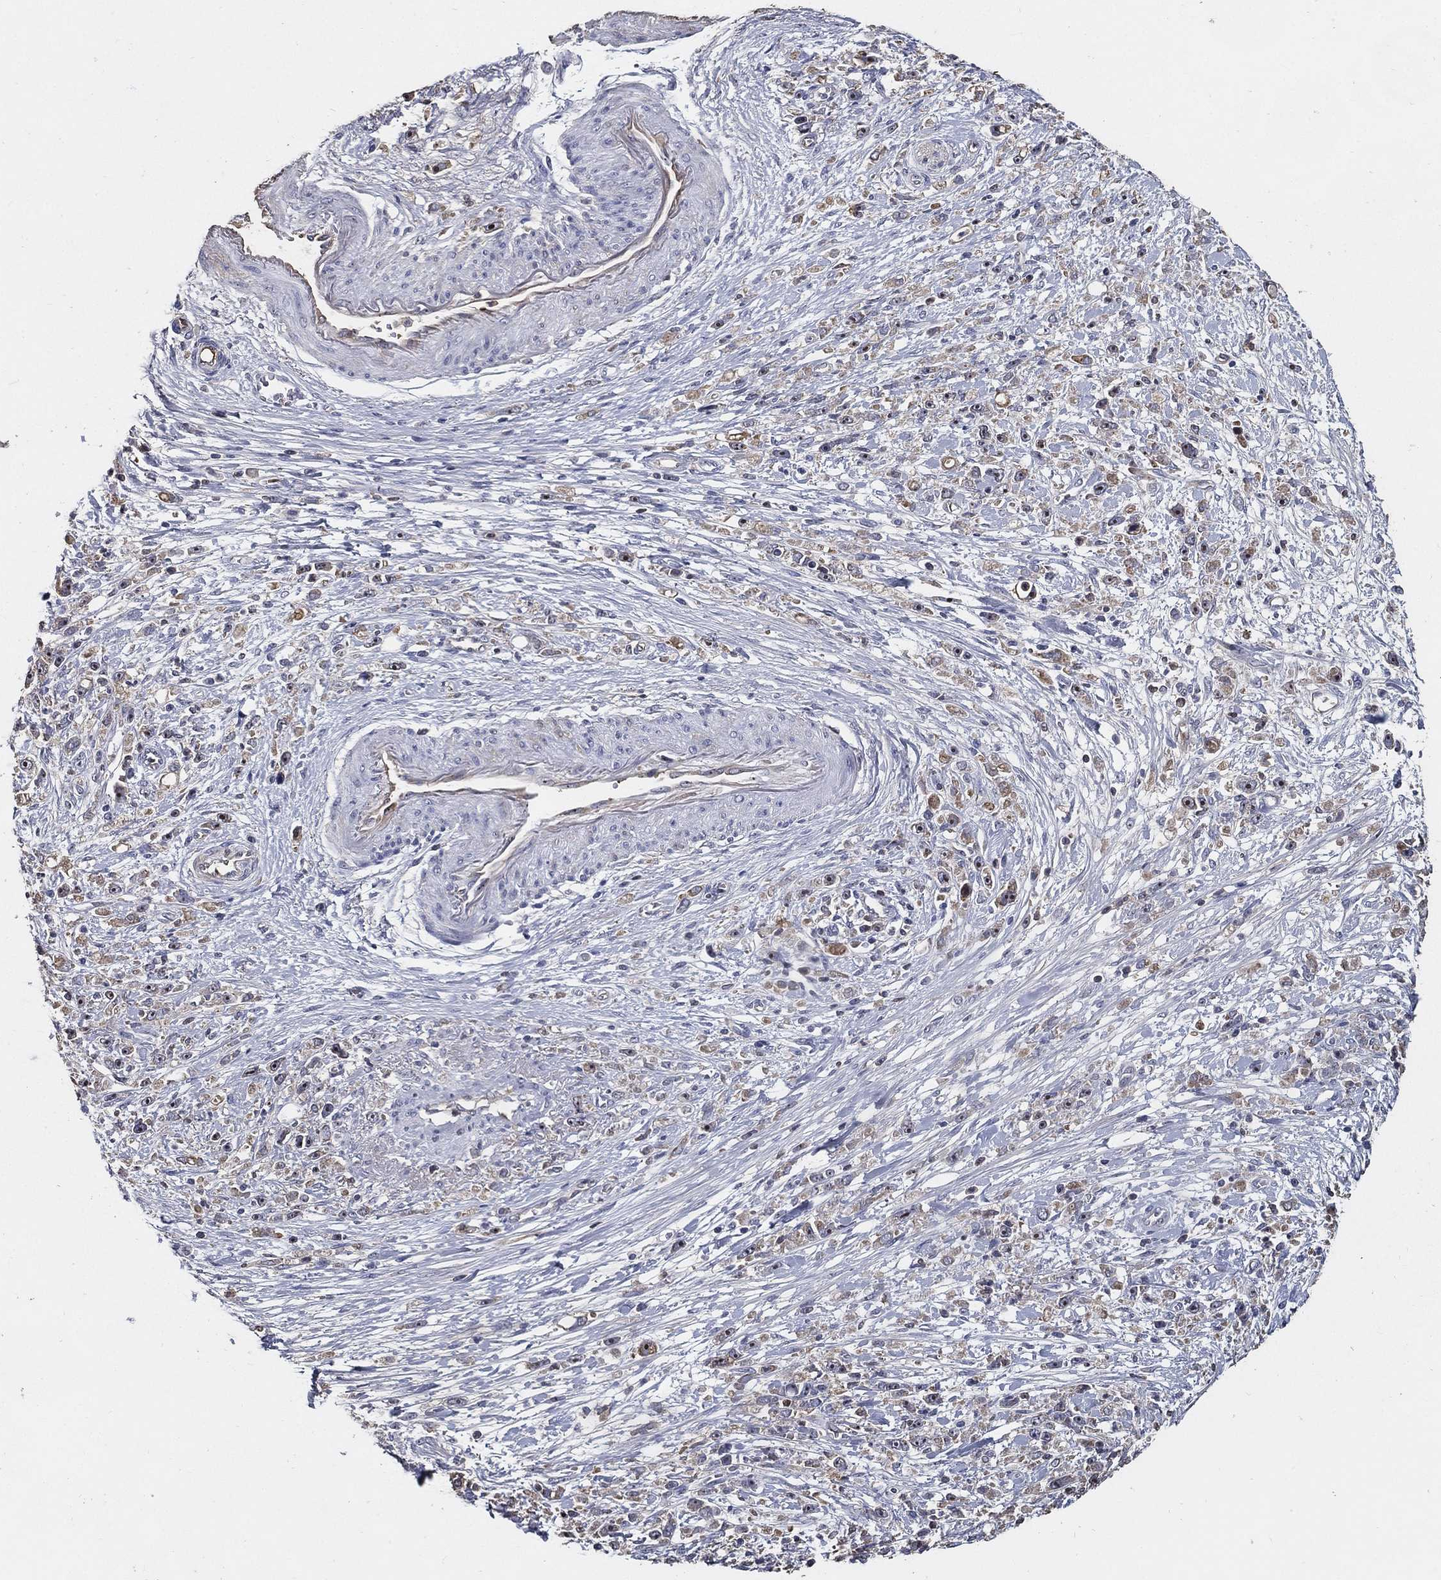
{"staining": {"intensity": "negative", "quantity": "none", "location": "none"}, "tissue": "stomach cancer", "cell_type": "Tumor cells", "image_type": "cancer", "snomed": [{"axis": "morphology", "description": "Adenocarcinoma, NOS"}, {"axis": "topography", "description": "Stomach"}], "caption": "Tumor cells show no significant staining in stomach adenocarcinoma.", "gene": "EFNA1", "patient": {"sex": "female", "age": 59}}